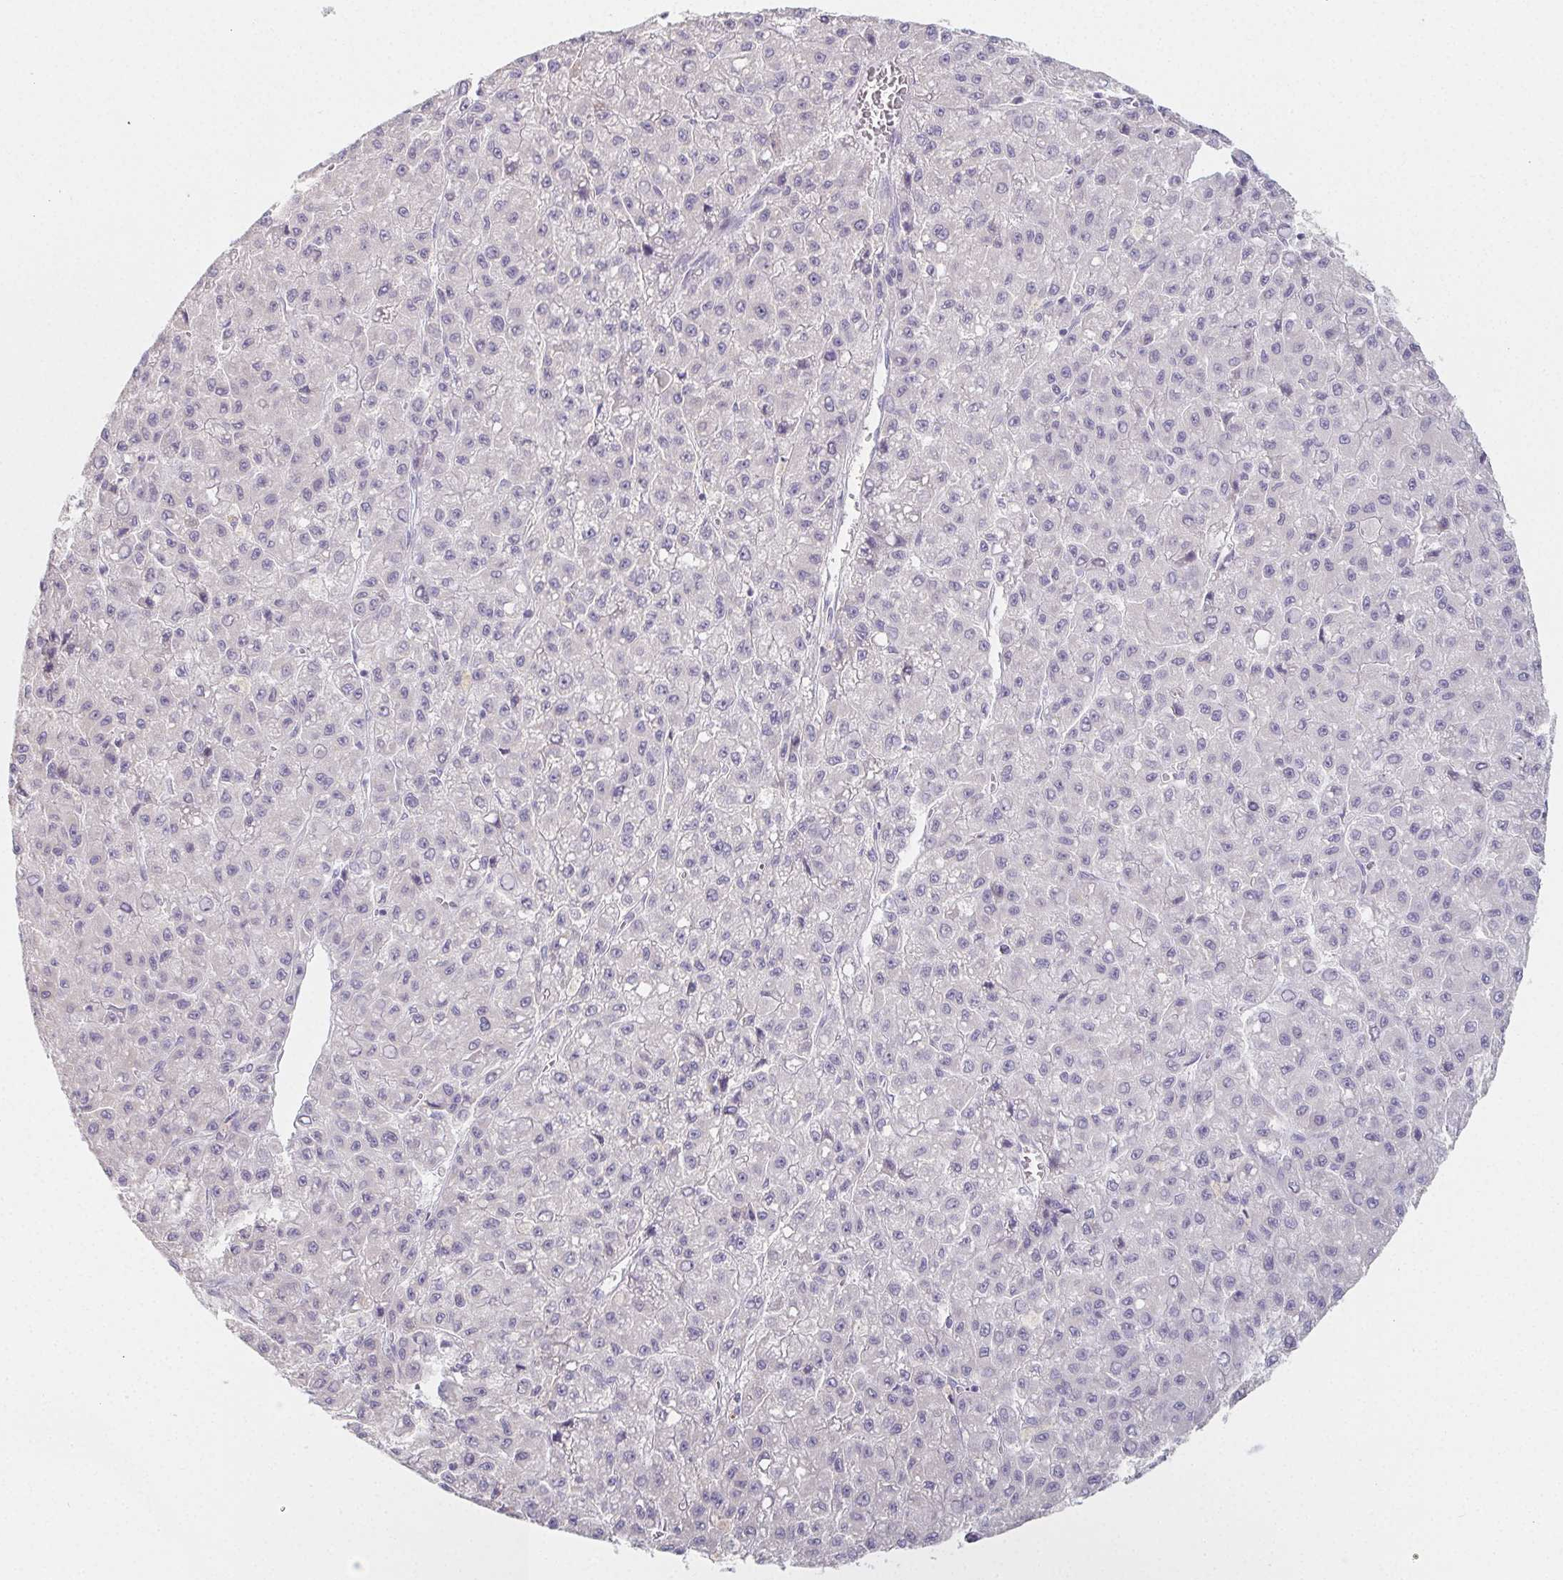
{"staining": {"intensity": "negative", "quantity": "none", "location": "none"}, "tissue": "liver cancer", "cell_type": "Tumor cells", "image_type": "cancer", "snomed": [{"axis": "morphology", "description": "Carcinoma, Hepatocellular, NOS"}, {"axis": "topography", "description": "Liver"}], "caption": "Immunohistochemistry photomicrograph of hepatocellular carcinoma (liver) stained for a protein (brown), which displays no expression in tumor cells. Brightfield microscopy of IHC stained with DAB (3,3'-diaminobenzidine) (brown) and hematoxylin (blue), captured at high magnification.", "gene": "GLIPR1L1", "patient": {"sex": "male", "age": 70}}